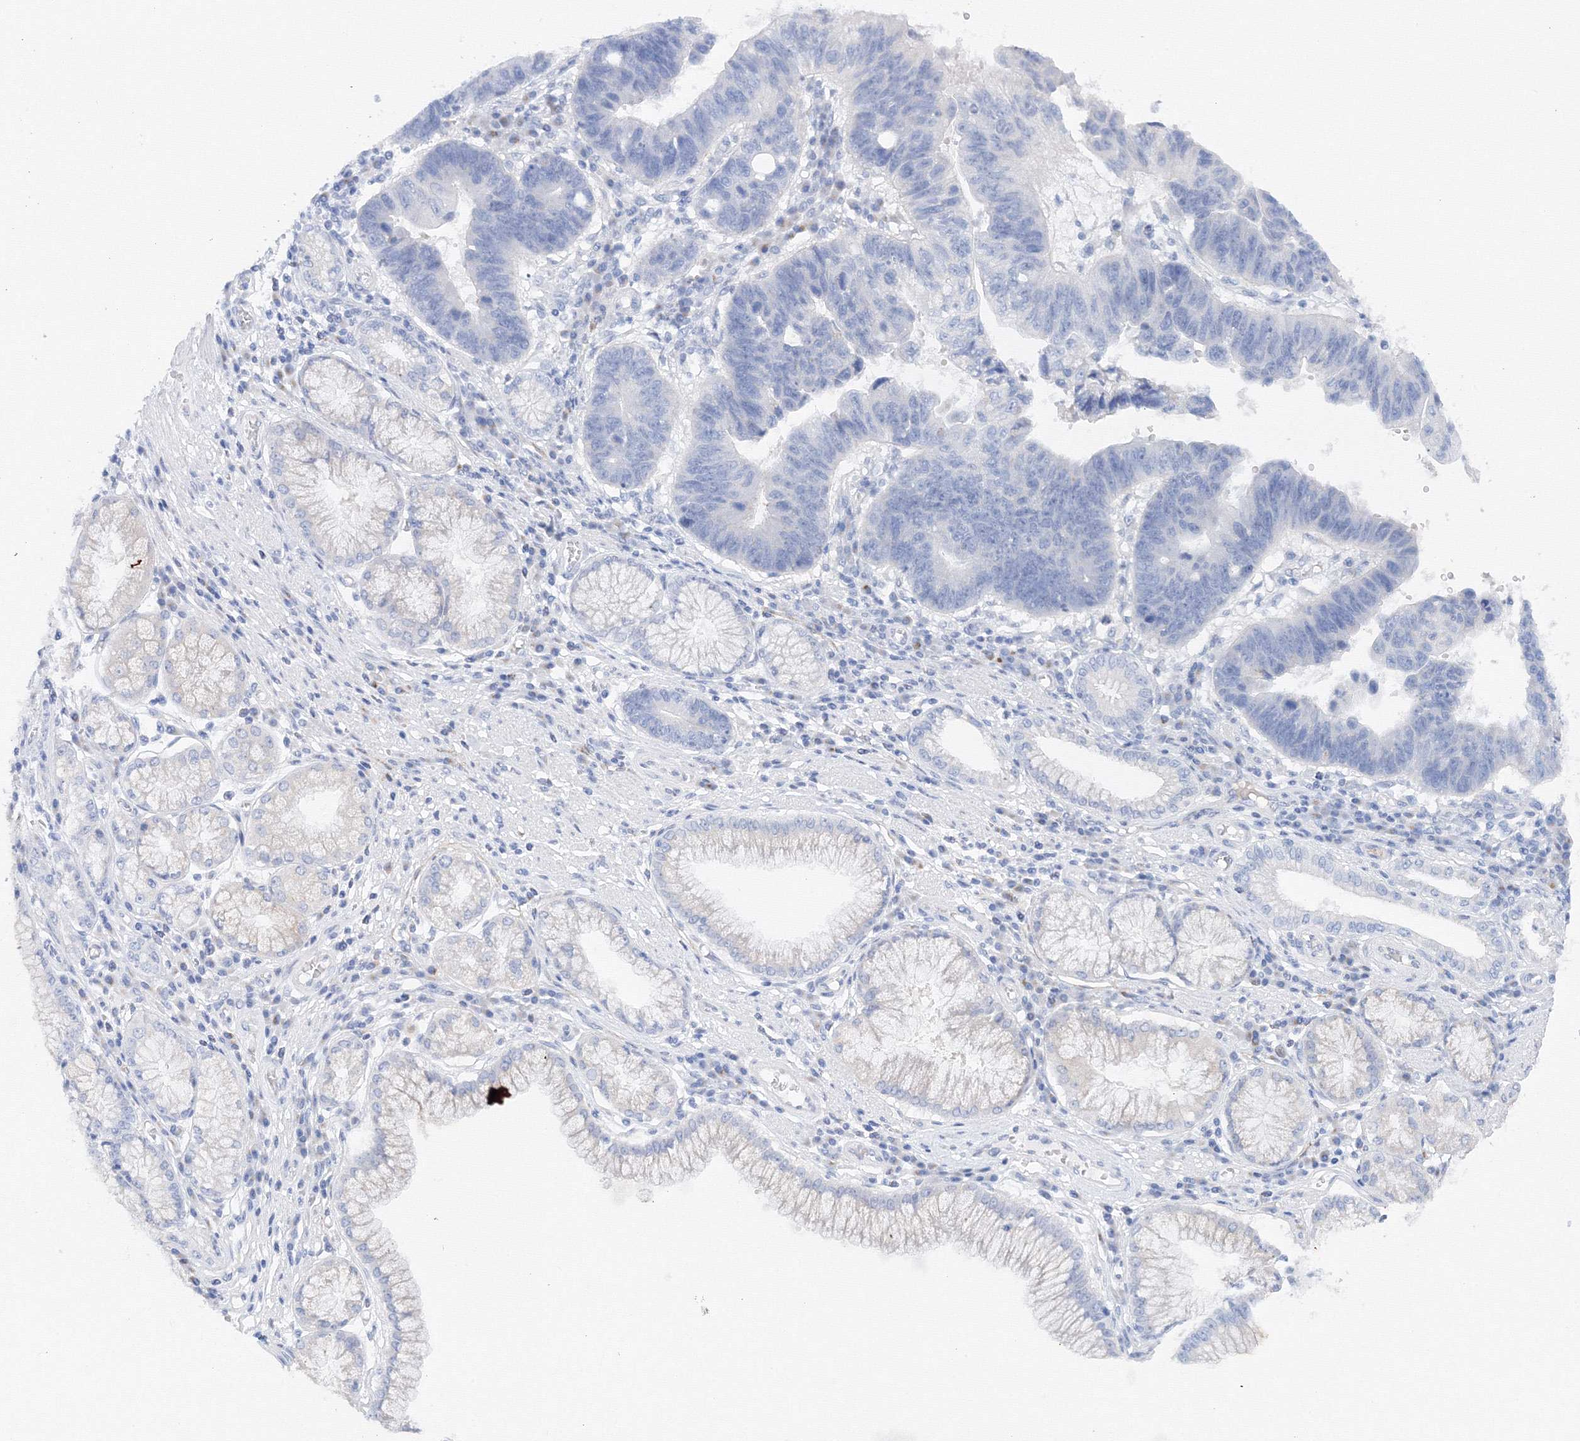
{"staining": {"intensity": "negative", "quantity": "none", "location": "none"}, "tissue": "stomach cancer", "cell_type": "Tumor cells", "image_type": "cancer", "snomed": [{"axis": "morphology", "description": "Adenocarcinoma, NOS"}, {"axis": "topography", "description": "Stomach"}], "caption": "Adenocarcinoma (stomach) was stained to show a protein in brown. There is no significant positivity in tumor cells.", "gene": "TAMM41", "patient": {"sex": "male", "age": 59}}